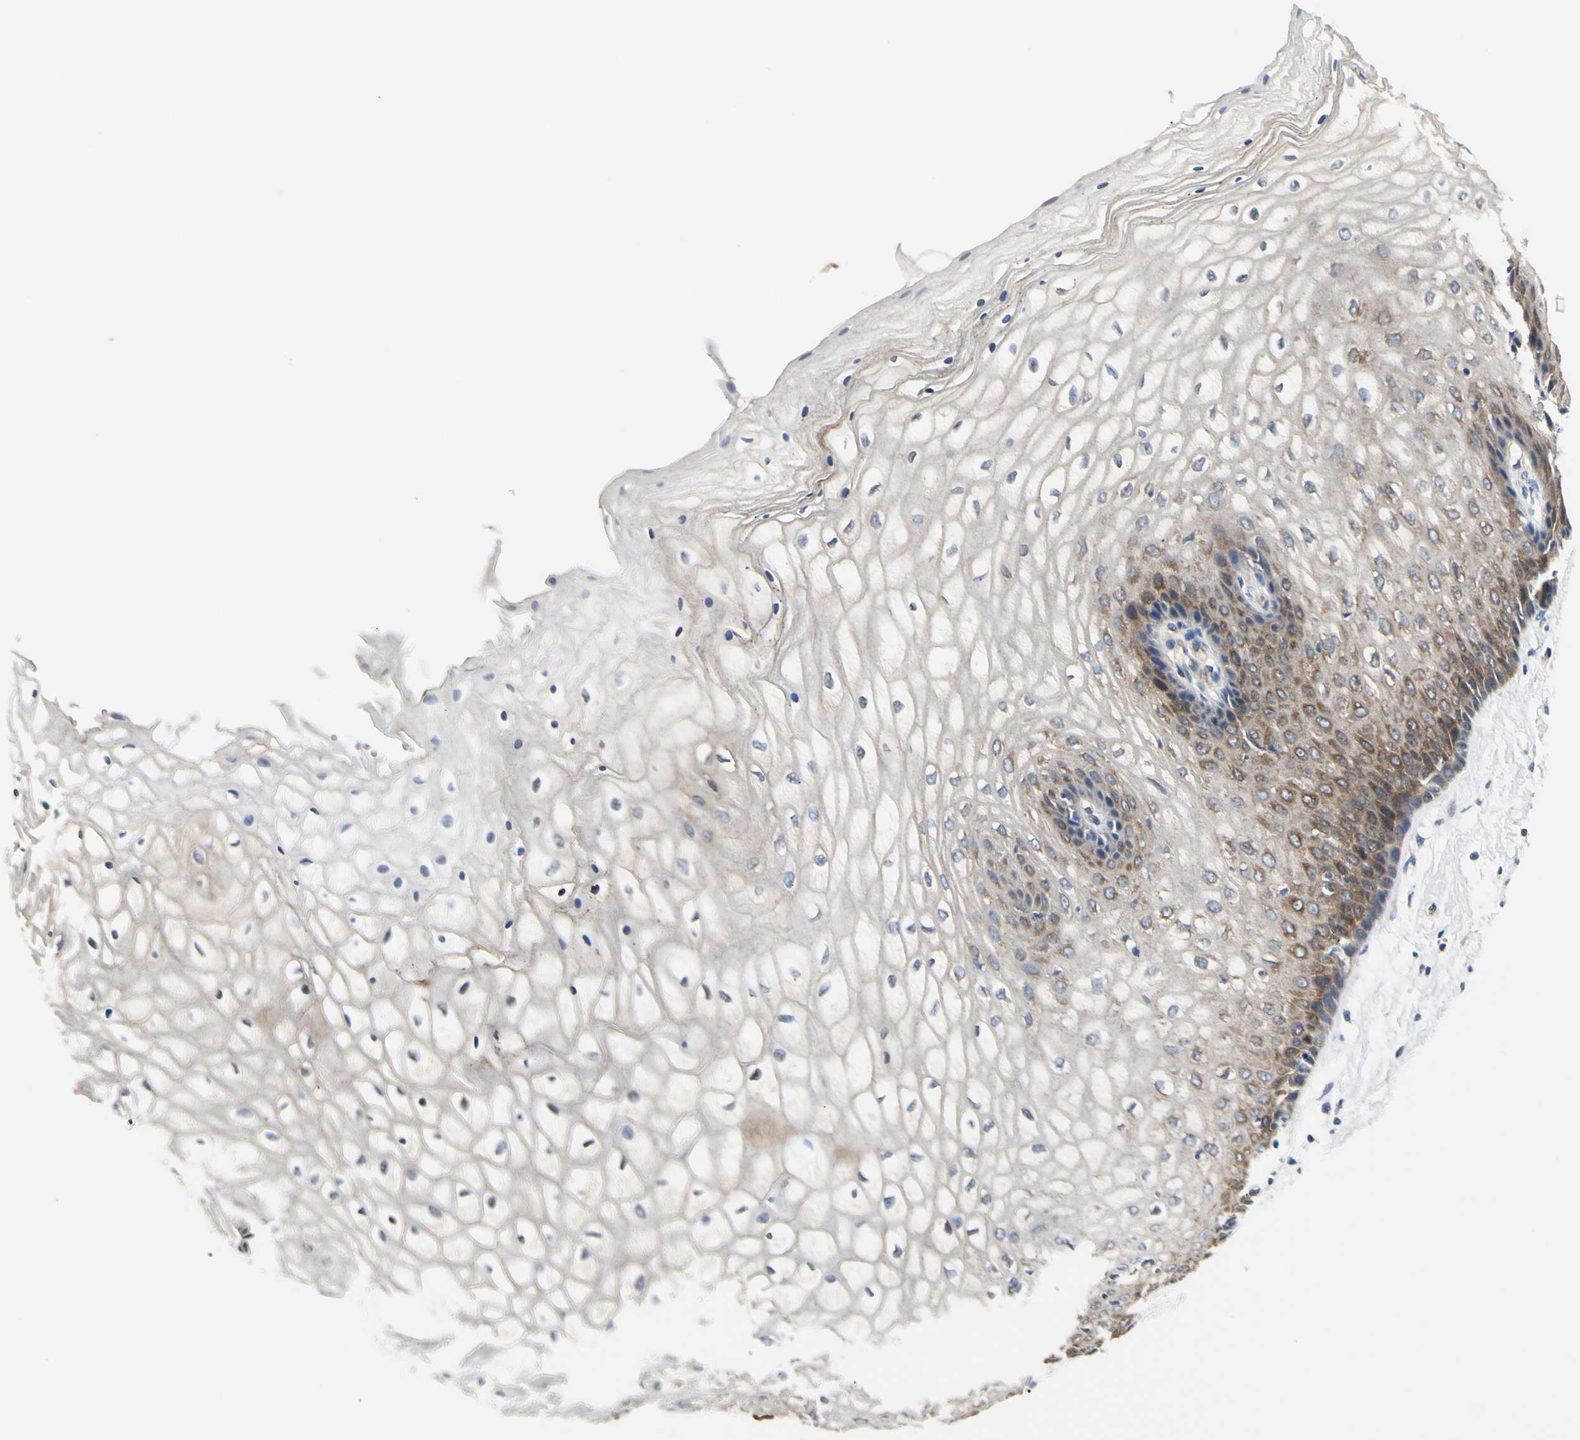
{"staining": {"intensity": "strong", "quantity": "25%-75%", "location": "cytoplasmic/membranous"}, "tissue": "vagina", "cell_type": "Squamous epithelial cells", "image_type": "normal", "snomed": [{"axis": "morphology", "description": "Normal tissue, NOS"}, {"axis": "topography", "description": "Vagina"}], "caption": "Immunohistochemistry (IHC) micrograph of normal vagina stained for a protein (brown), which shows high levels of strong cytoplasmic/membranous positivity in approximately 25%-75% of squamous epithelial cells.", "gene": "NME1", "patient": {"sex": "female", "age": 34}}